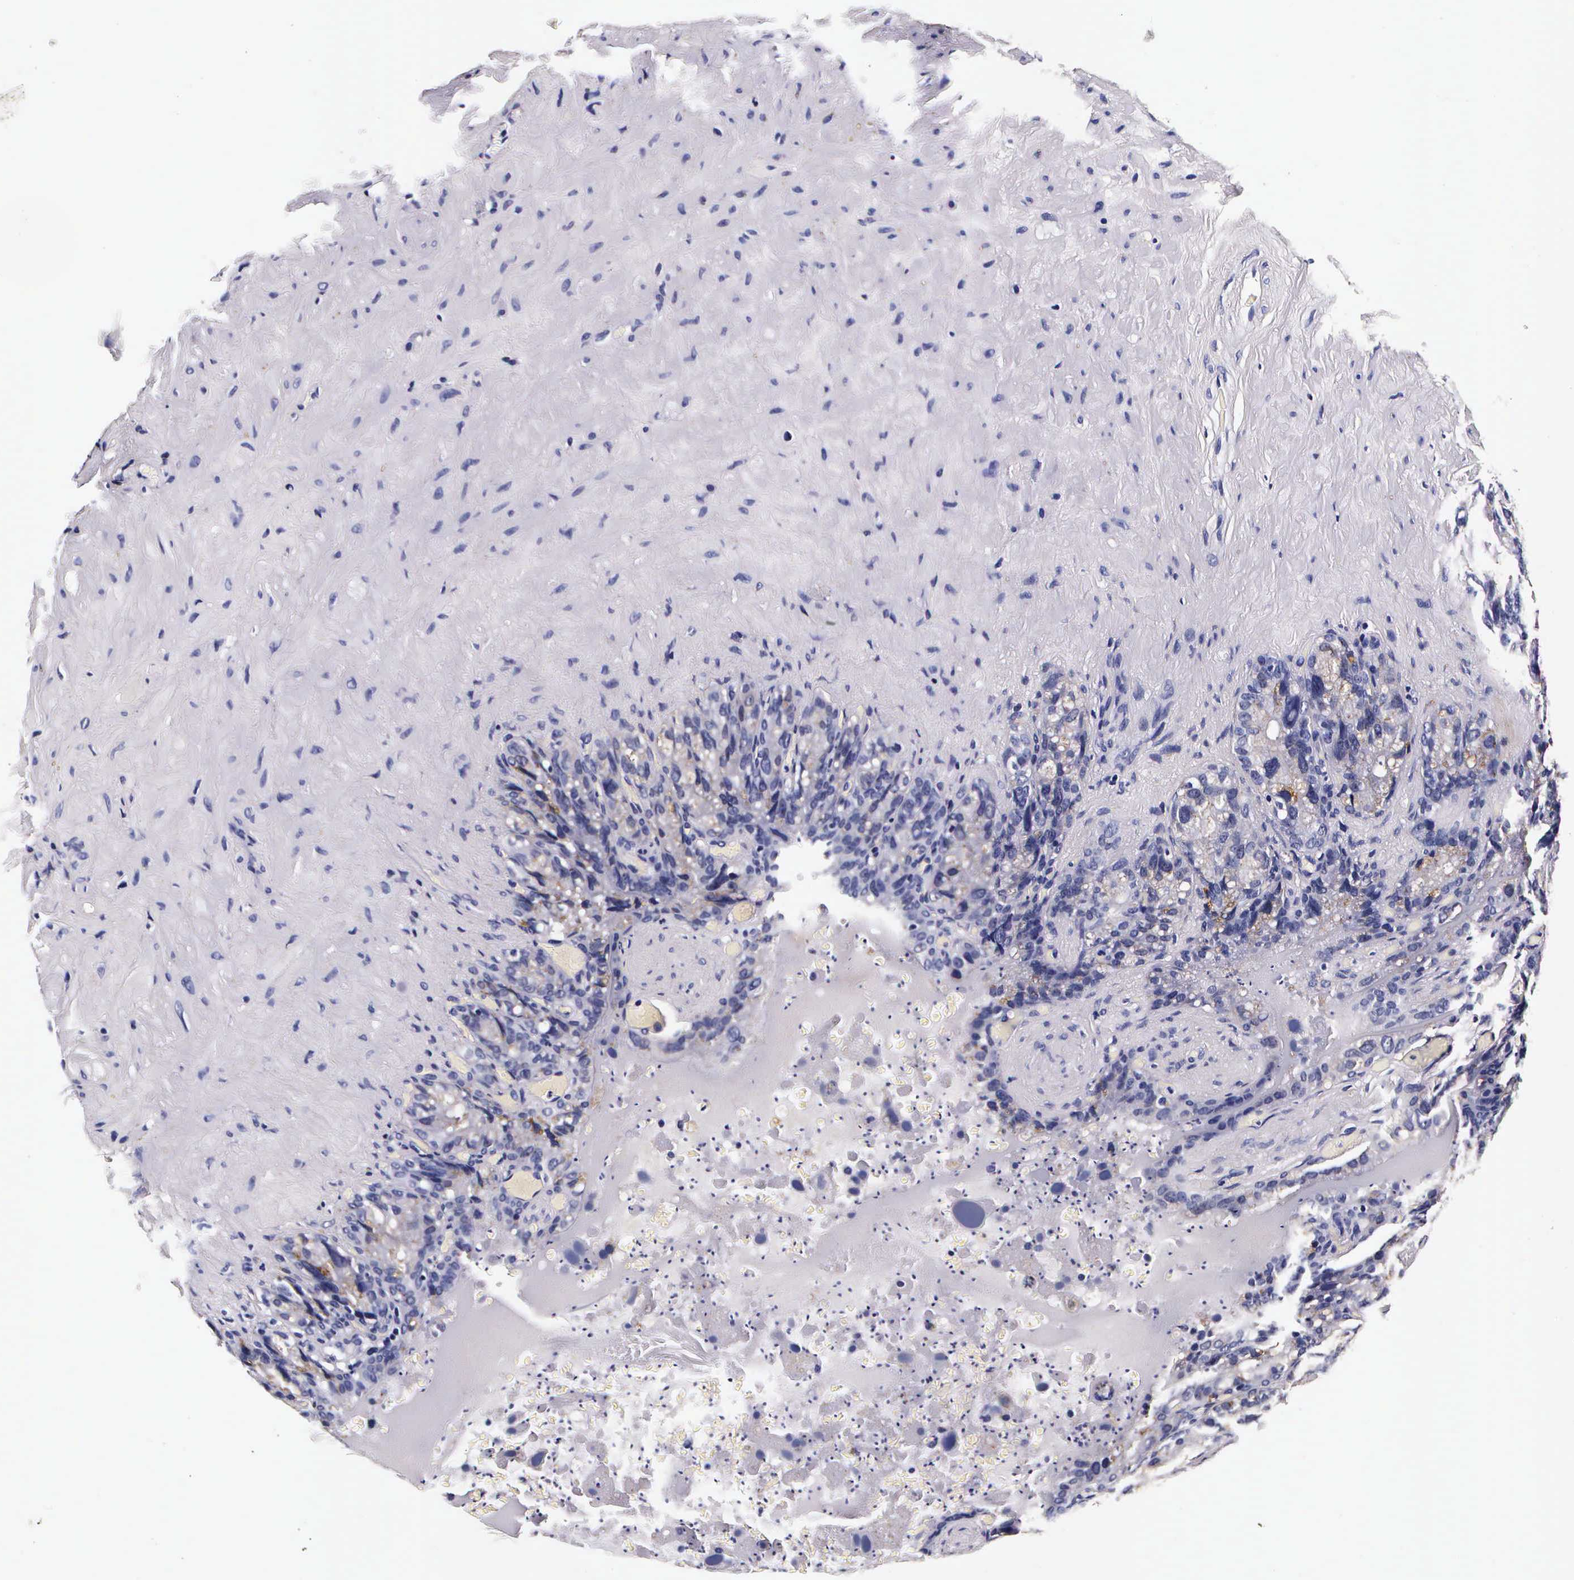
{"staining": {"intensity": "moderate", "quantity": "25%-75%", "location": "cytoplasmic/membranous"}, "tissue": "seminal vesicle", "cell_type": "Glandular cells", "image_type": "normal", "snomed": [{"axis": "morphology", "description": "Normal tissue, NOS"}, {"axis": "topography", "description": "Seminal veicle"}], "caption": "Seminal vesicle stained with immunohistochemistry exhibits moderate cytoplasmic/membranous expression in about 25%-75% of glandular cells. (Stains: DAB in brown, nuclei in blue, Microscopy: brightfield microscopy at high magnification).", "gene": "CTSB", "patient": {"sex": "male", "age": 63}}